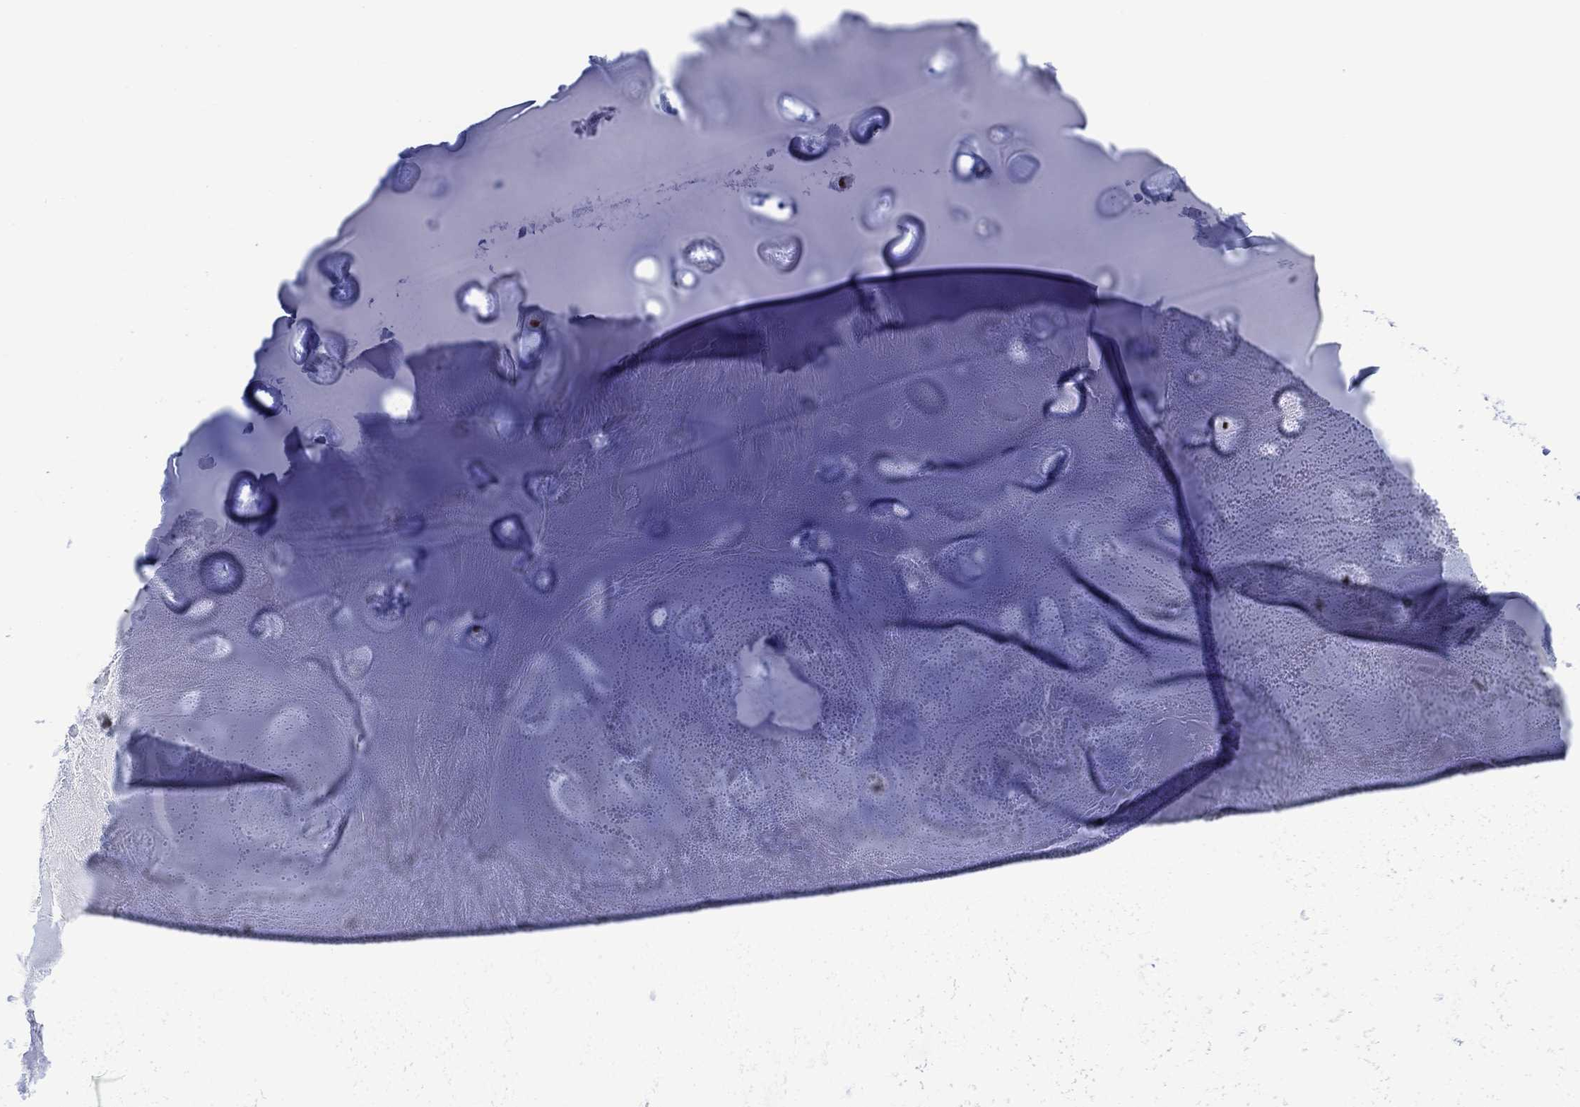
{"staining": {"intensity": "negative", "quantity": "none", "location": "none"}, "tissue": "soft tissue", "cell_type": "Chondrocytes", "image_type": "normal", "snomed": [{"axis": "morphology", "description": "Normal tissue, NOS"}, {"axis": "morphology", "description": "Squamous cell carcinoma, NOS"}, {"axis": "topography", "description": "Cartilage tissue"}, {"axis": "topography", "description": "Lung"}], "caption": "This is a image of immunohistochemistry staining of benign soft tissue, which shows no staining in chondrocytes.", "gene": "RAD54L2", "patient": {"sex": "male", "age": 66}}